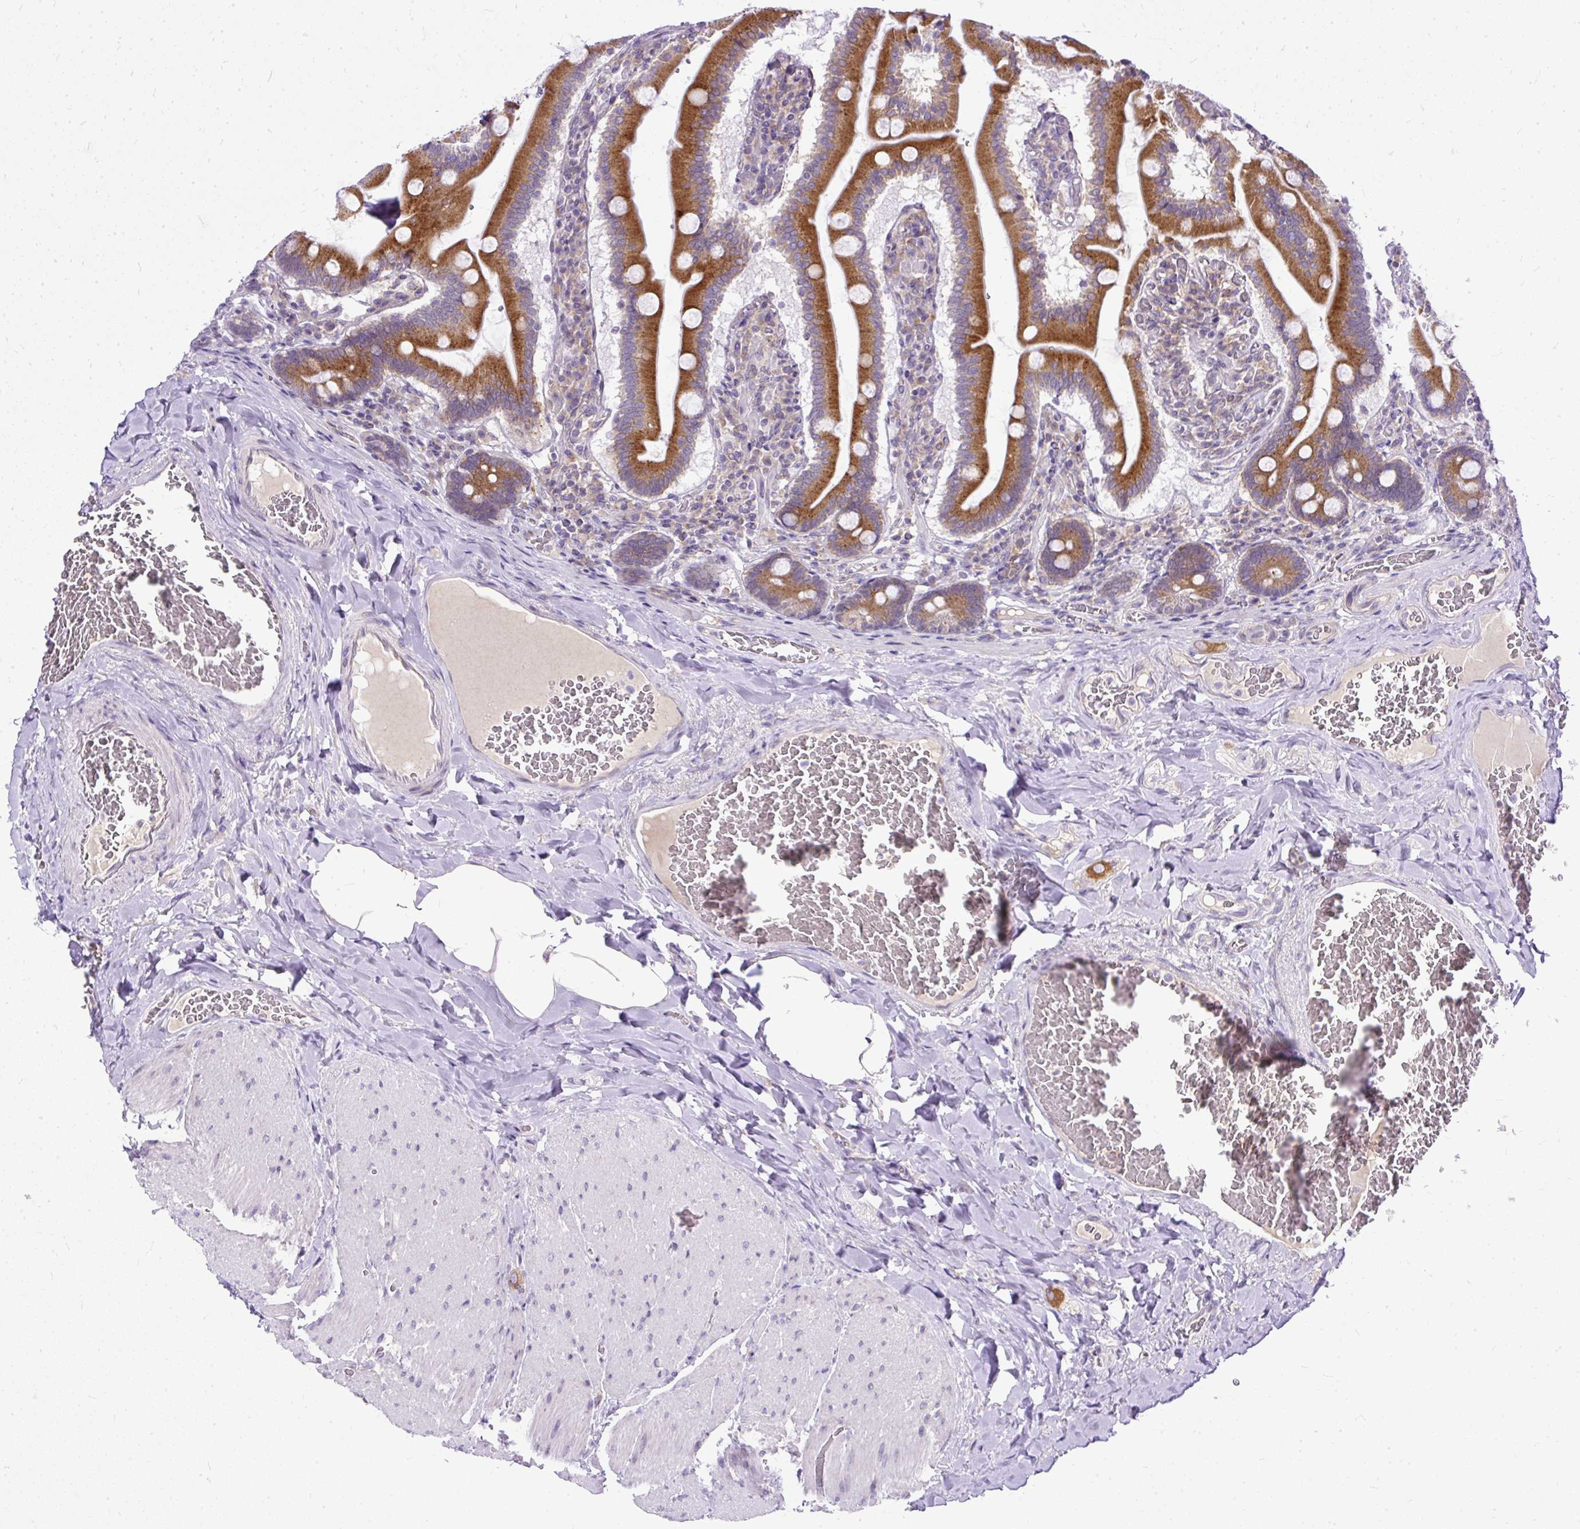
{"staining": {"intensity": "strong", "quantity": ">75%", "location": "cytoplasmic/membranous"}, "tissue": "duodenum", "cell_type": "Glandular cells", "image_type": "normal", "snomed": [{"axis": "morphology", "description": "Normal tissue, NOS"}, {"axis": "topography", "description": "Duodenum"}], "caption": "Duodenum stained with immunohistochemistry (IHC) exhibits strong cytoplasmic/membranous positivity in approximately >75% of glandular cells. The staining was performed using DAB to visualize the protein expression in brown, while the nuclei were stained in blue with hematoxylin (Magnification: 20x).", "gene": "AMFR", "patient": {"sex": "female", "age": 62}}